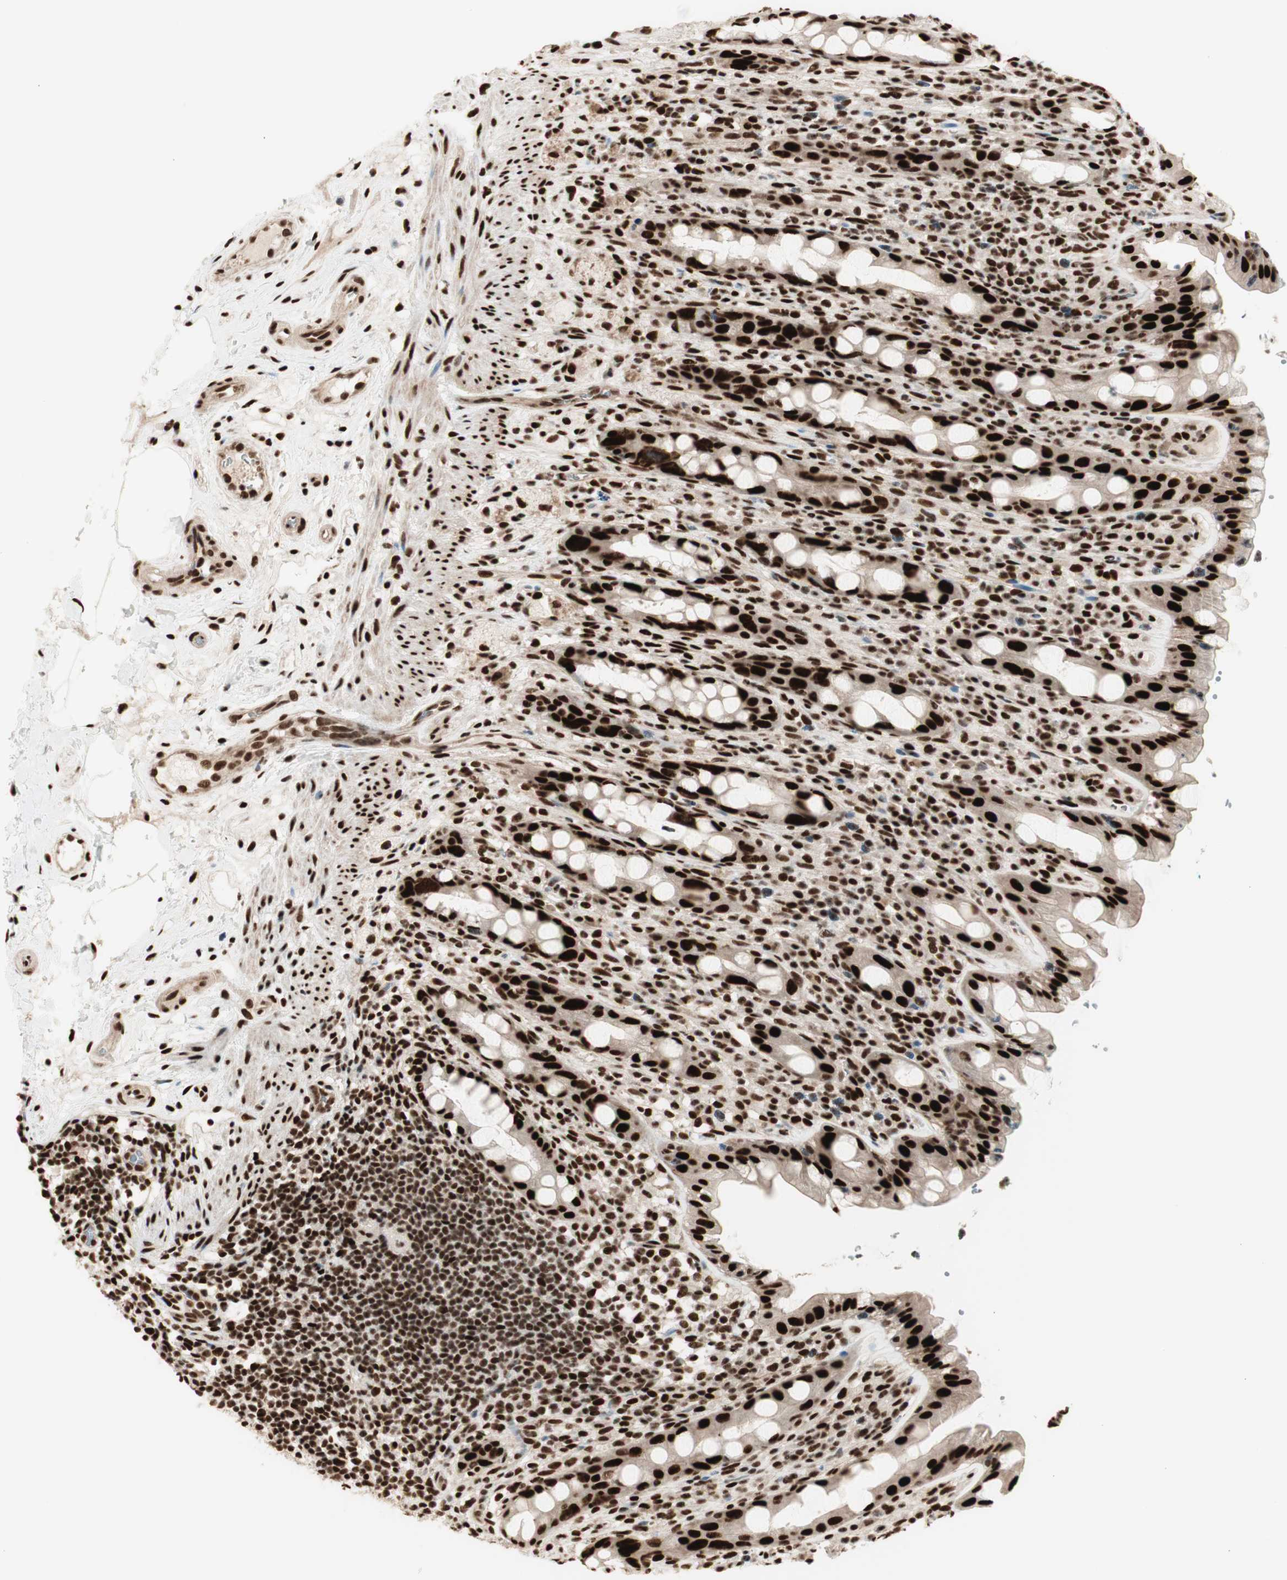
{"staining": {"intensity": "strong", "quantity": ">75%", "location": "nuclear"}, "tissue": "rectum", "cell_type": "Glandular cells", "image_type": "normal", "snomed": [{"axis": "morphology", "description": "Normal tissue, NOS"}, {"axis": "topography", "description": "Rectum"}], "caption": "Rectum stained for a protein shows strong nuclear positivity in glandular cells. The protein of interest is stained brown, and the nuclei are stained in blue (DAB IHC with brightfield microscopy, high magnification).", "gene": "HEXIM1", "patient": {"sex": "male", "age": 44}}